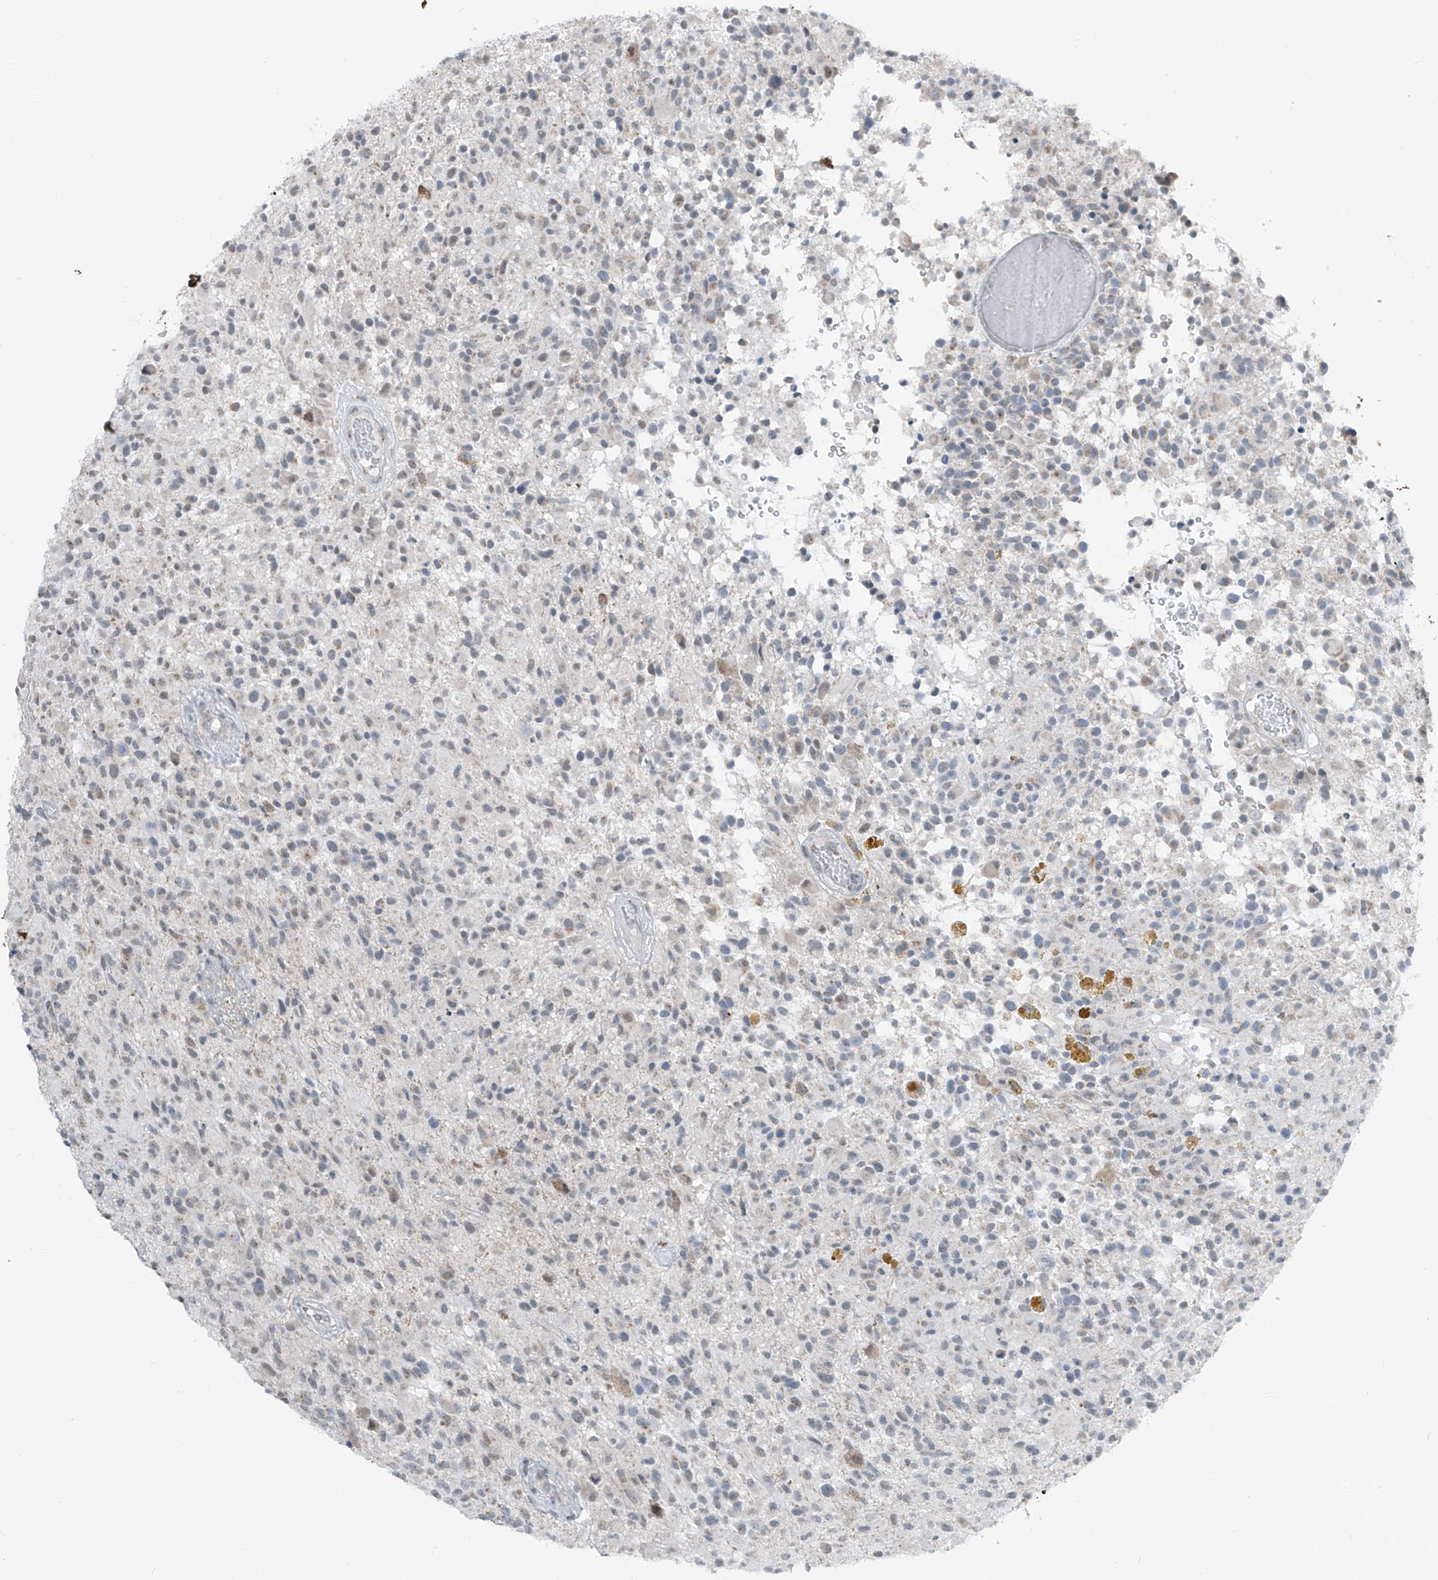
{"staining": {"intensity": "negative", "quantity": "none", "location": "none"}, "tissue": "glioma", "cell_type": "Tumor cells", "image_type": "cancer", "snomed": [{"axis": "morphology", "description": "Glioma, malignant, High grade"}, {"axis": "morphology", "description": "Glioblastoma, NOS"}, {"axis": "topography", "description": "Brain"}], "caption": "A histopathology image of human glioblastoma is negative for staining in tumor cells. The staining was performed using DAB (3,3'-diaminobenzidine) to visualize the protein expression in brown, while the nuclei were stained in blue with hematoxylin (Magnification: 20x).", "gene": "DYRK1B", "patient": {"sex": "male", "age": 60}}